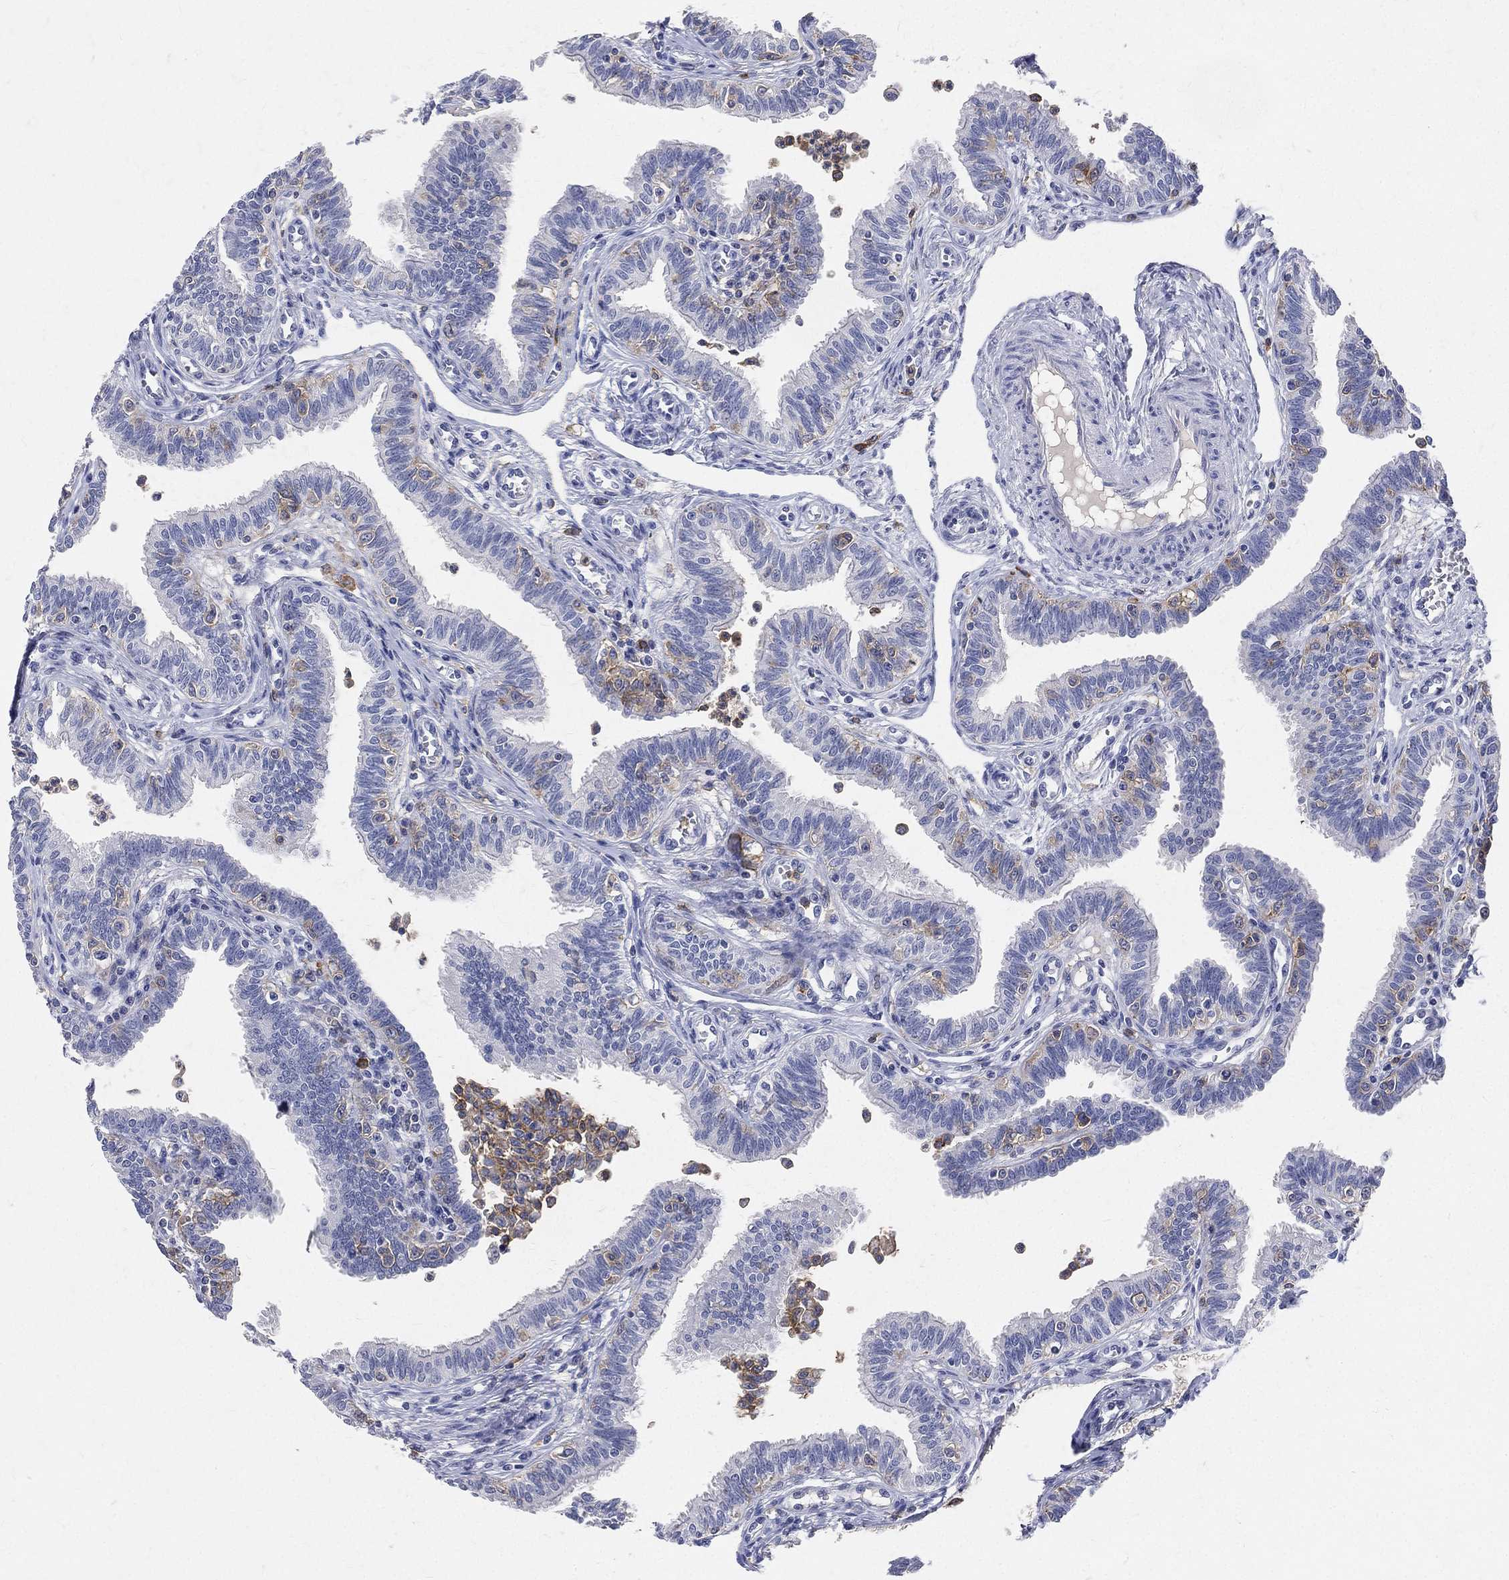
{"staining": {"intensity": "negative", "quantity": "none", "location": "none"}, "tissue": "fallopian tube", "cell_type": "Glandular cells", "image_type": "normal", "snomed": [{"axis": "morphology", "description": "Normal tissue, NOS"}, {"axis": "topography", "description": "Fallopian tube"}], "caption": "Immunohistochemistry of benign fallopian tube shows no staining in glandular cells. (DAB (3,3'-diaminobenzidine) immunohistochemistry visualized using brightfield microscopy, high magnification).", "gene": "CD33", "patient": {"sex": "female", "age": 36}}